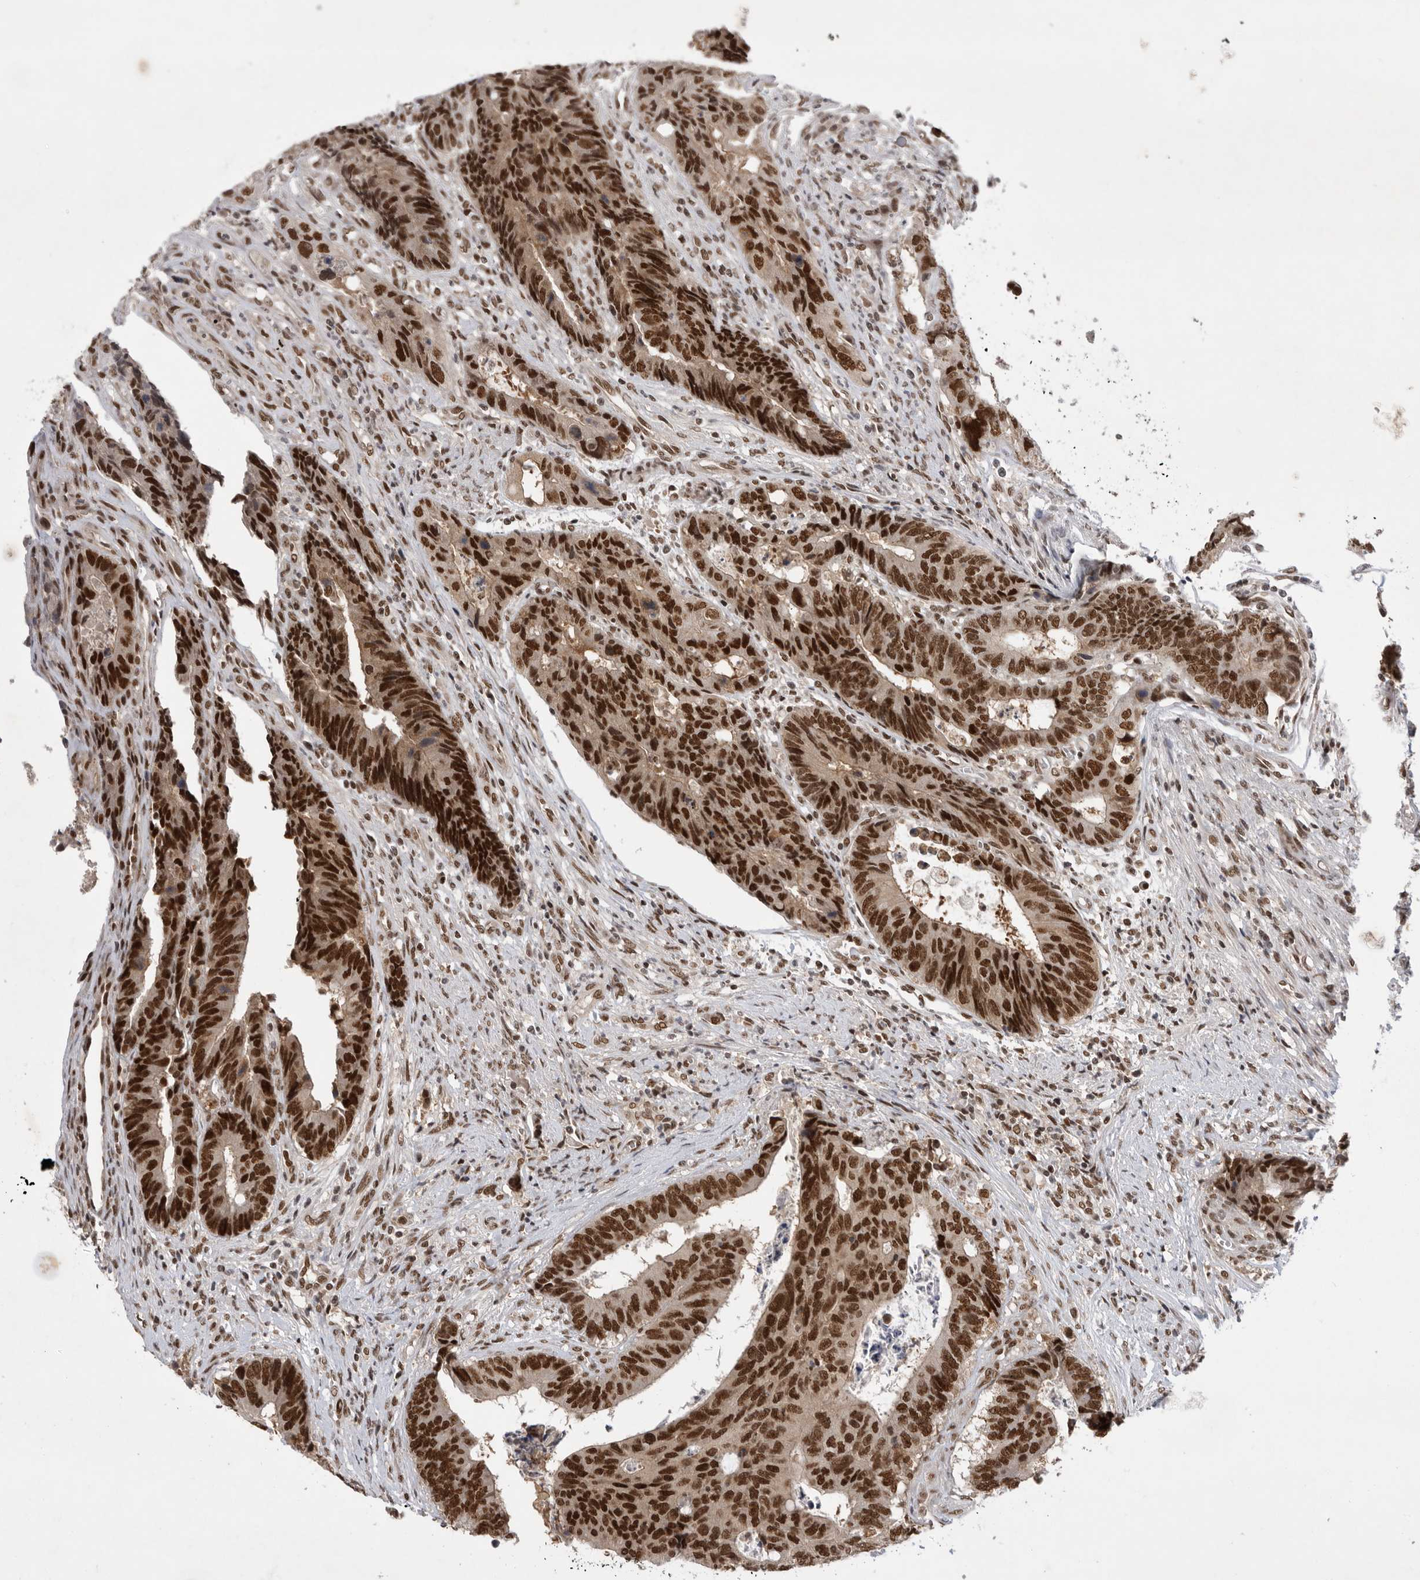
{"staining": {"intensity": "strong", "quantity": ">75%", "location": "nuclear"}, "tissue": "colorectal cancer", "cell_type": "Tumor cells", "image_type": "cancer", "snomed": [{"axis": "morphology", "description": "Adenocarcinoma, NOS"}, {"axis": "topography", "description": "Rectum"}], "caption": "High-magnification brightfield microscopy of colorectal adenocarcinoma stained with DAB (brown) and counterstained with hematoxylin (blue). tumor cells exhibit strong nuclear expression is identified in approximately>75% of cells. (DAB (3,3'-diaminobenzidine) IHC with brightfield microscopy, high magnification).", "gene": "ZNF830", "patient": {"sex": "male", "age": 84}}